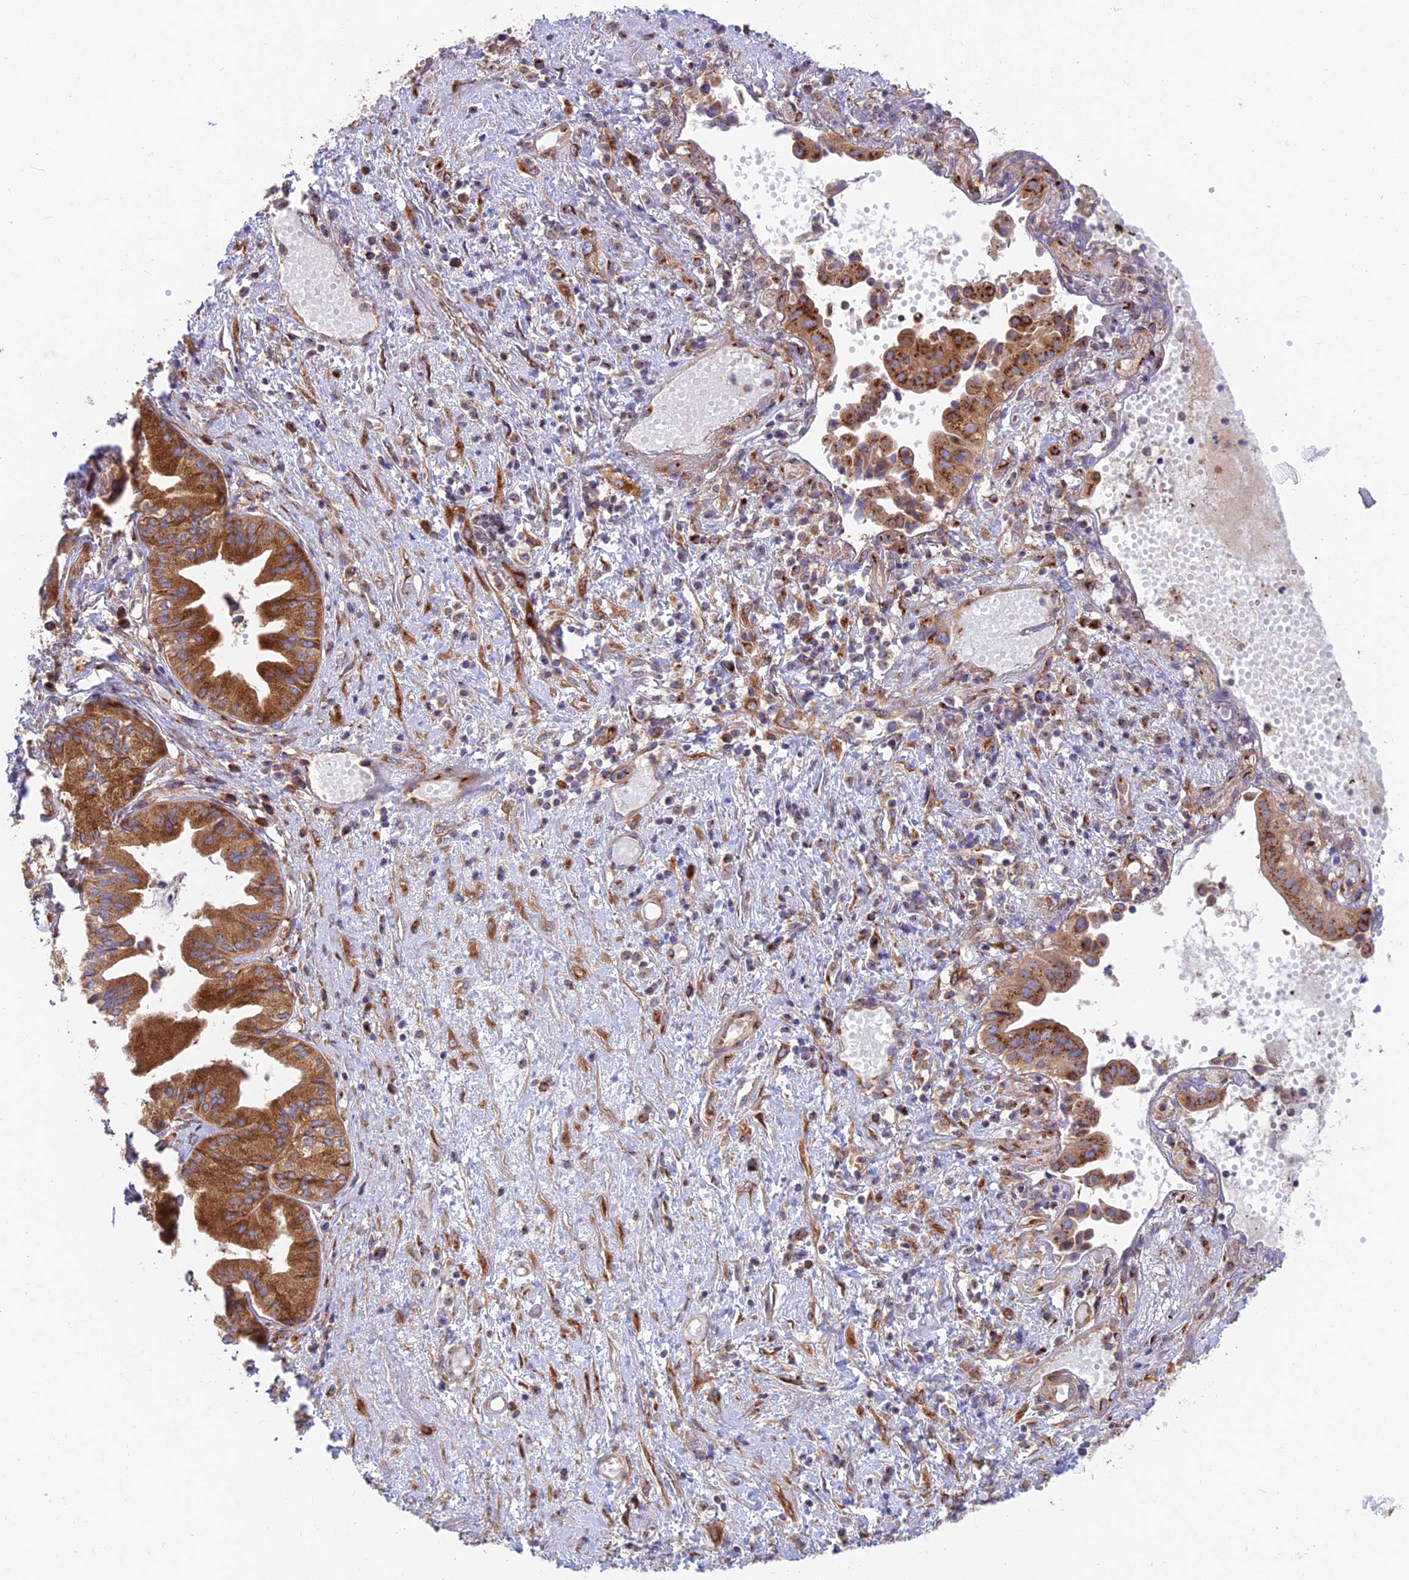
{"staining": {"intensity": "strong", "quantity": ">75%", "location": "cytoplasmic/membranous"}, "tissue": "pancreatic cancer", "cell_type": "Tumor cells", "image_type": "cancer", "snomed": [{"axis": "morphology", "description": "Adenocarcinoma, NOS"}, {"axis": "topography", "description": "Pancreas"}], "caption": "This image exhibits adenocarcinoma (pancreatic) stained with immunohistochemistry to label a protein in brown. The cytoplasmic/membranous of tumor cells show strong positivity for the protein. Nuclei are counter-stained blue.", "gene": "GOLGA3", "patient": {"sex": "female", "age": 50}}